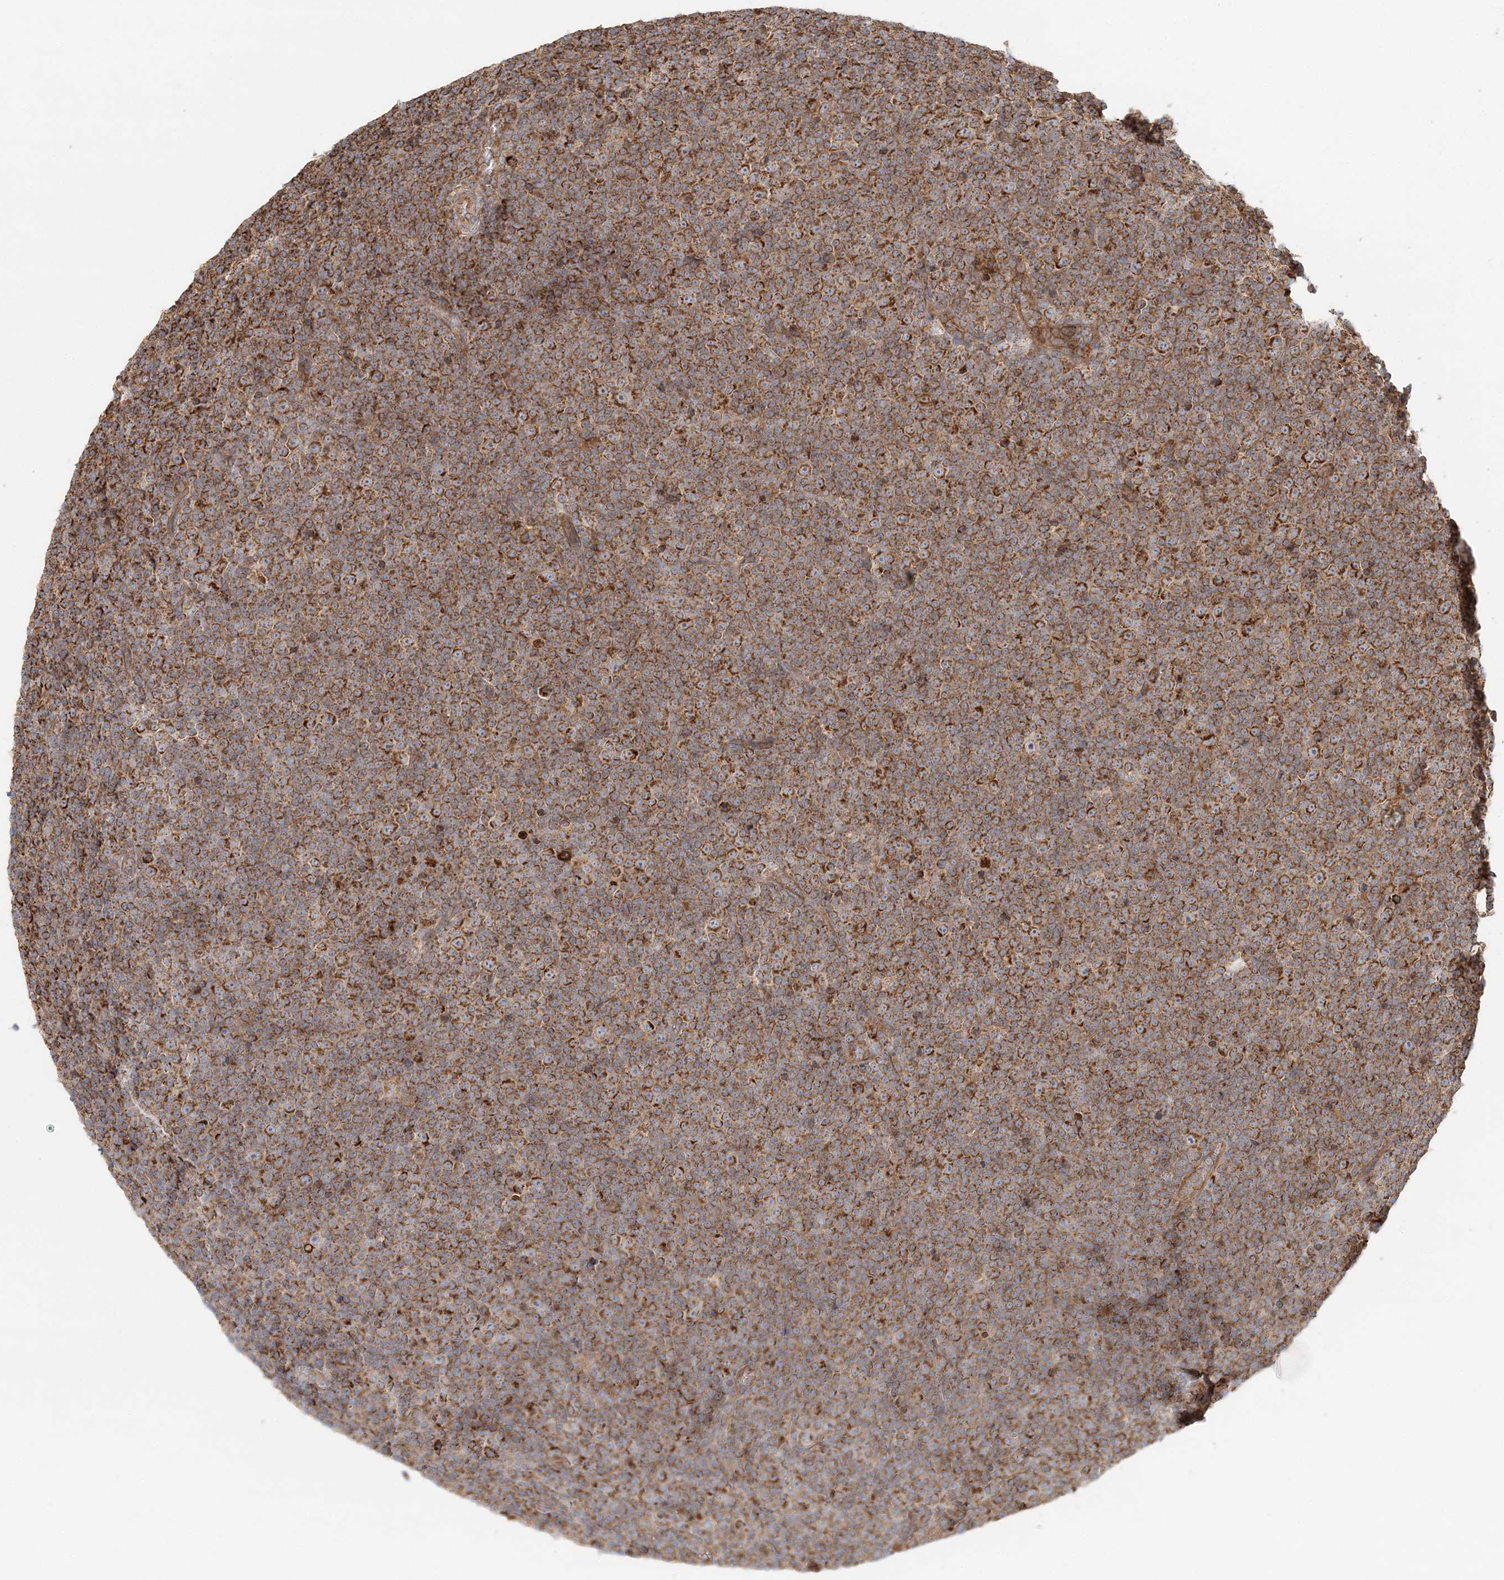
{"staining": {"intensity": "strong", "quantity": ">75%", "location": "cytoplasmic/membranous"}, "tissue": "lymphoma", "cell_type": "Tumor cells", "image_type": "cancer", "snomed": [{"axis": "morphology", "description": "Malignant lymphoma, non-Hodgkin's type, Low grade"}, {"axis": "topography", "description": "Lymph node"}], "caption": "IHC image of neoplastic tissue: human low-grade malignant lymphoma, non-Hodgkin's type stained using immunohistochemistry (IHC) shows high levels of strong protein expression localized specifically in the cytoplasmic/membranous of tumor cells, appearing as a cytoplasmic/membranous brown color.", "gene": "KIAA0232", "patient": {"sex": "female", "age": 67}}